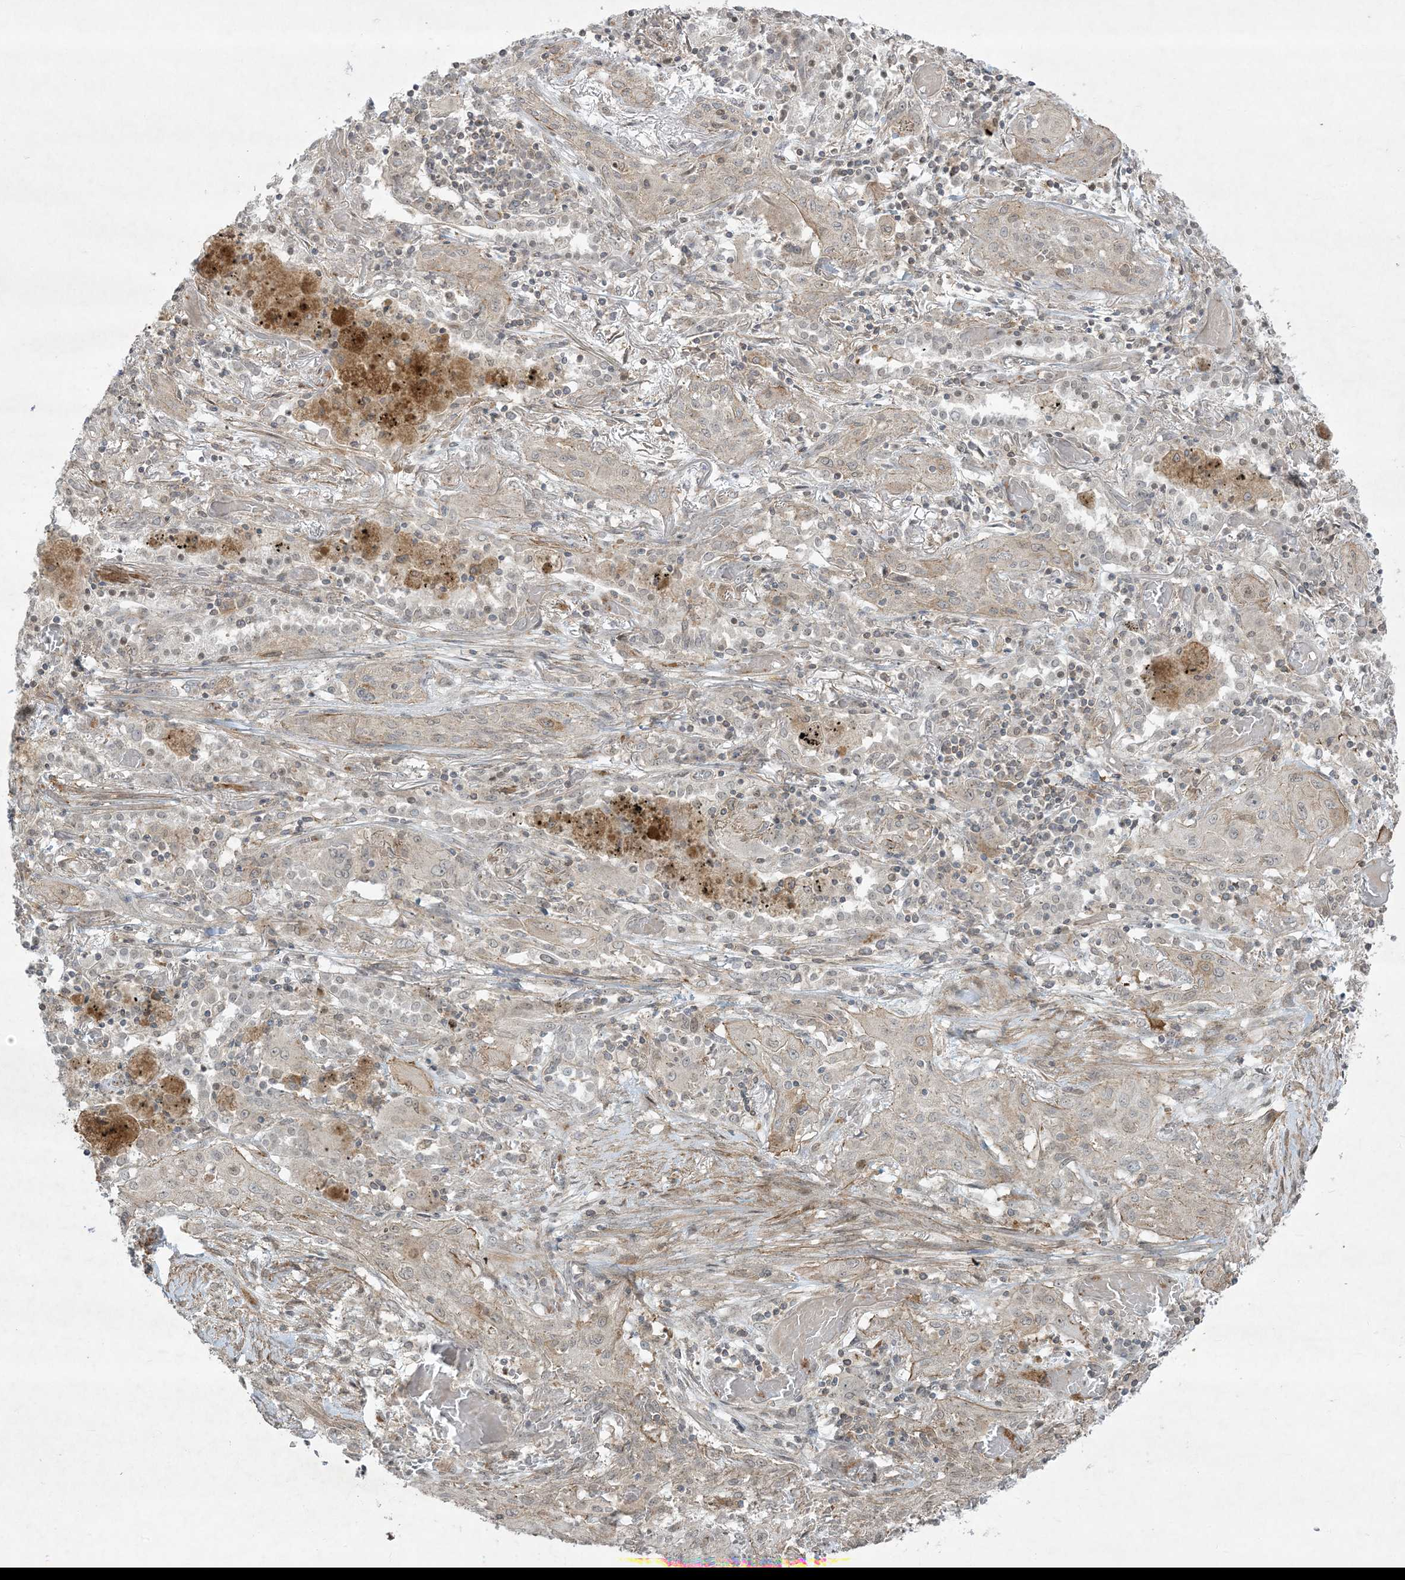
{"staining": {"intensity": "negative", "quantity": "none", "location": "none"}, "tissue": "lung cancer", "cell_type": "Tumor cells", "image_type": "cancer", "snomed": [{"axis": "morphology", "description": "Squamous cell carcinoma, NOS"}, {"axis": "topography", "description": "Lung"}], "caption": "Immunohistochemical staining of lung cancer (squamous cell carcinoma) demonstrates no significant expression in tumor cells. (DAB (3,3'-diaminobenzidine) immunohistochemistry (IHC) visualized using brightfield microscopy, high magnification).", "gene": "ZNF263", "patient": {"sex": "female", "age": 47}}